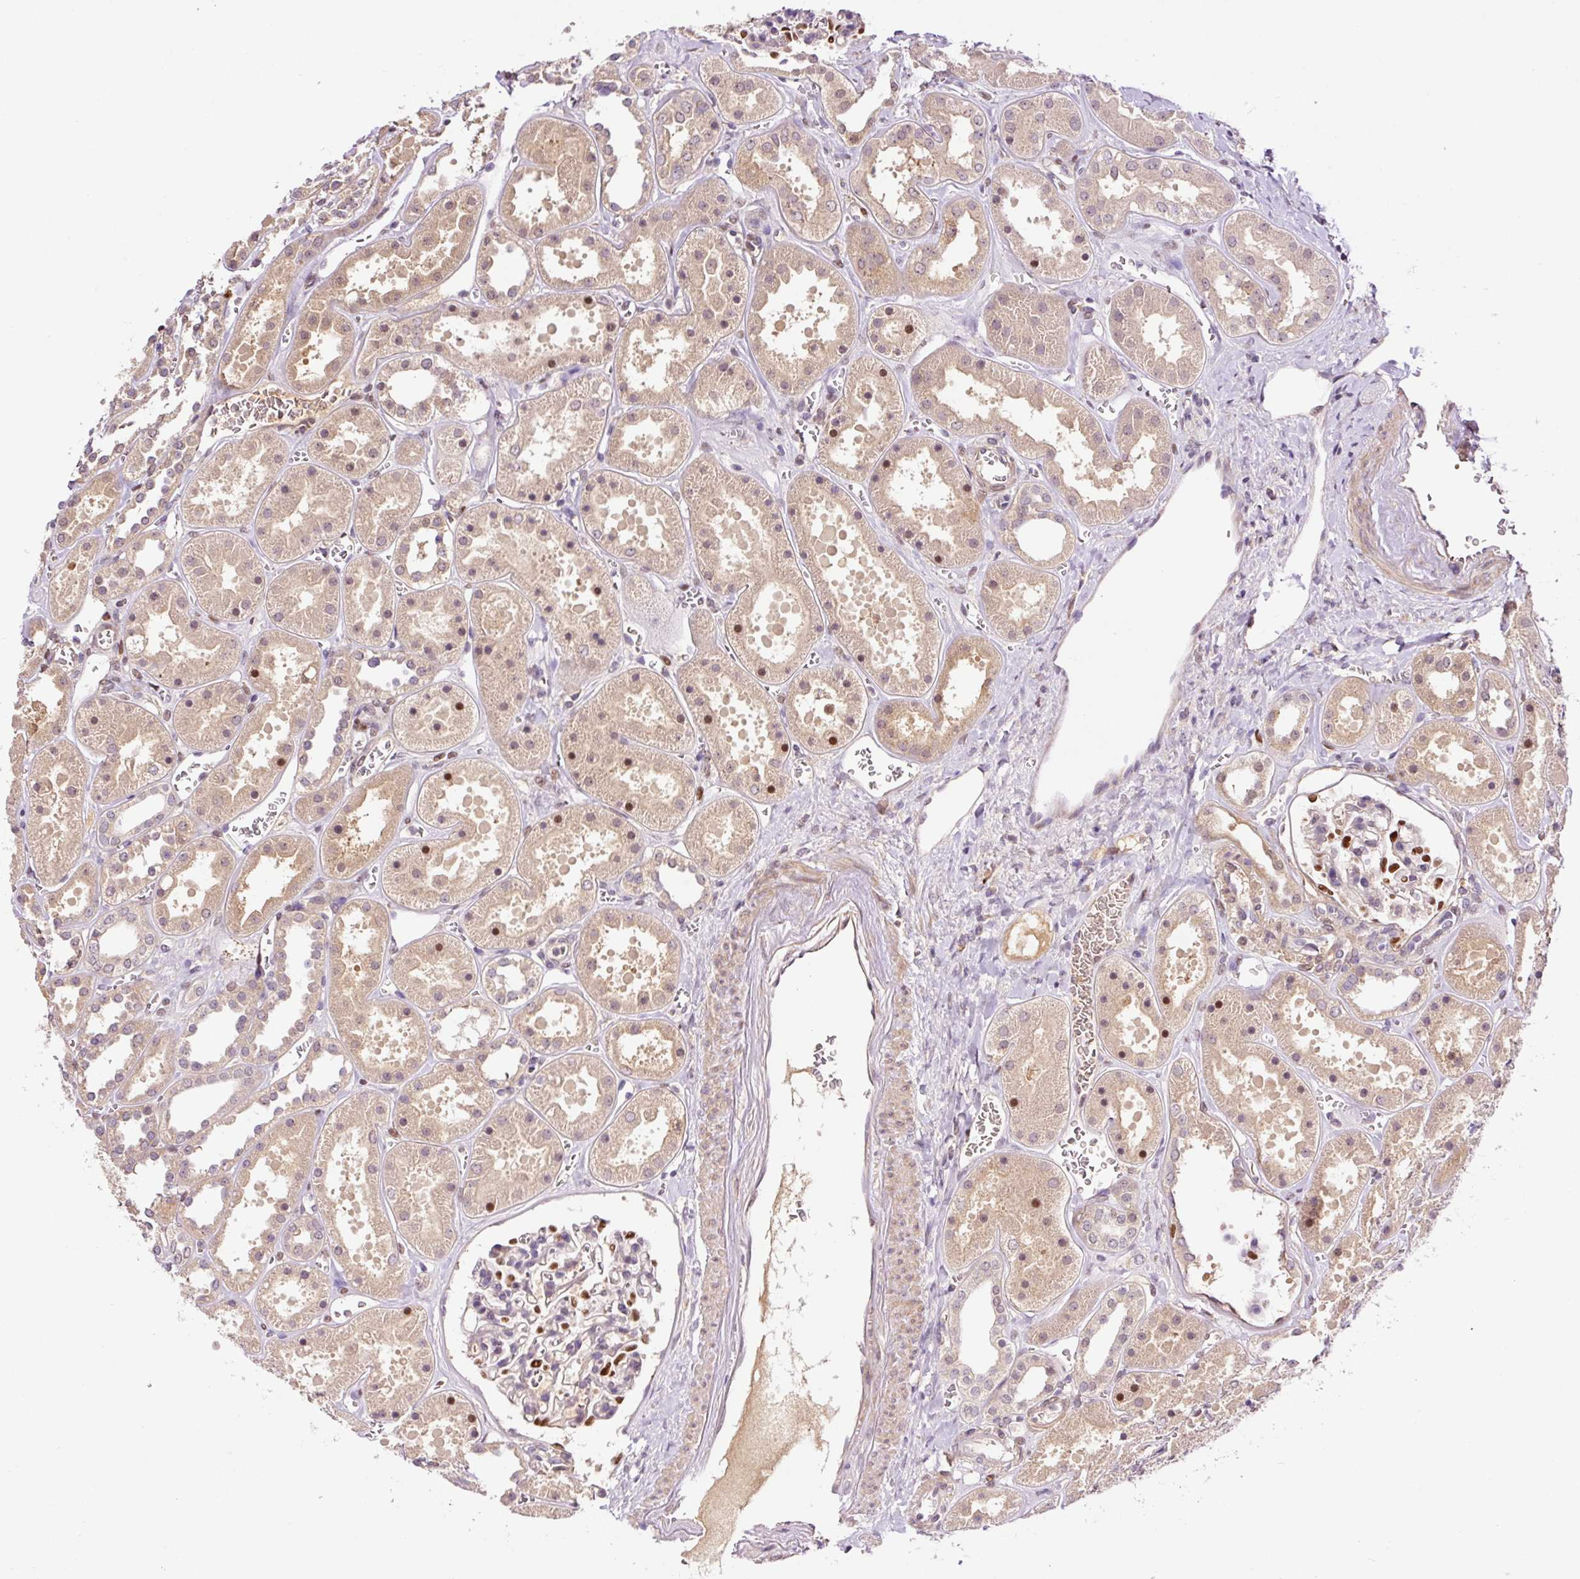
{"staining": {"intensity": "strong", "quantity": "25%-75%", "location": "nuclear"}, "tissue": "kidney", "cell_type": "Cells in glomeruli", "image_type": "normal", "snomed": [{"axis": "morphology", "description": "Normal tissue, NOS"}, {"axis": "topography", "description": "Kidney"}], "caption": "Immunohistochemistry (IHC) photomicrograph of normal kidney stained for a protein (brown), which reveals high levels of strong nuclear expression in about 25%-75% of cells in glomeruli.", "gene": "DPPA4", "patient": {"sex": "female", "age": 41}}